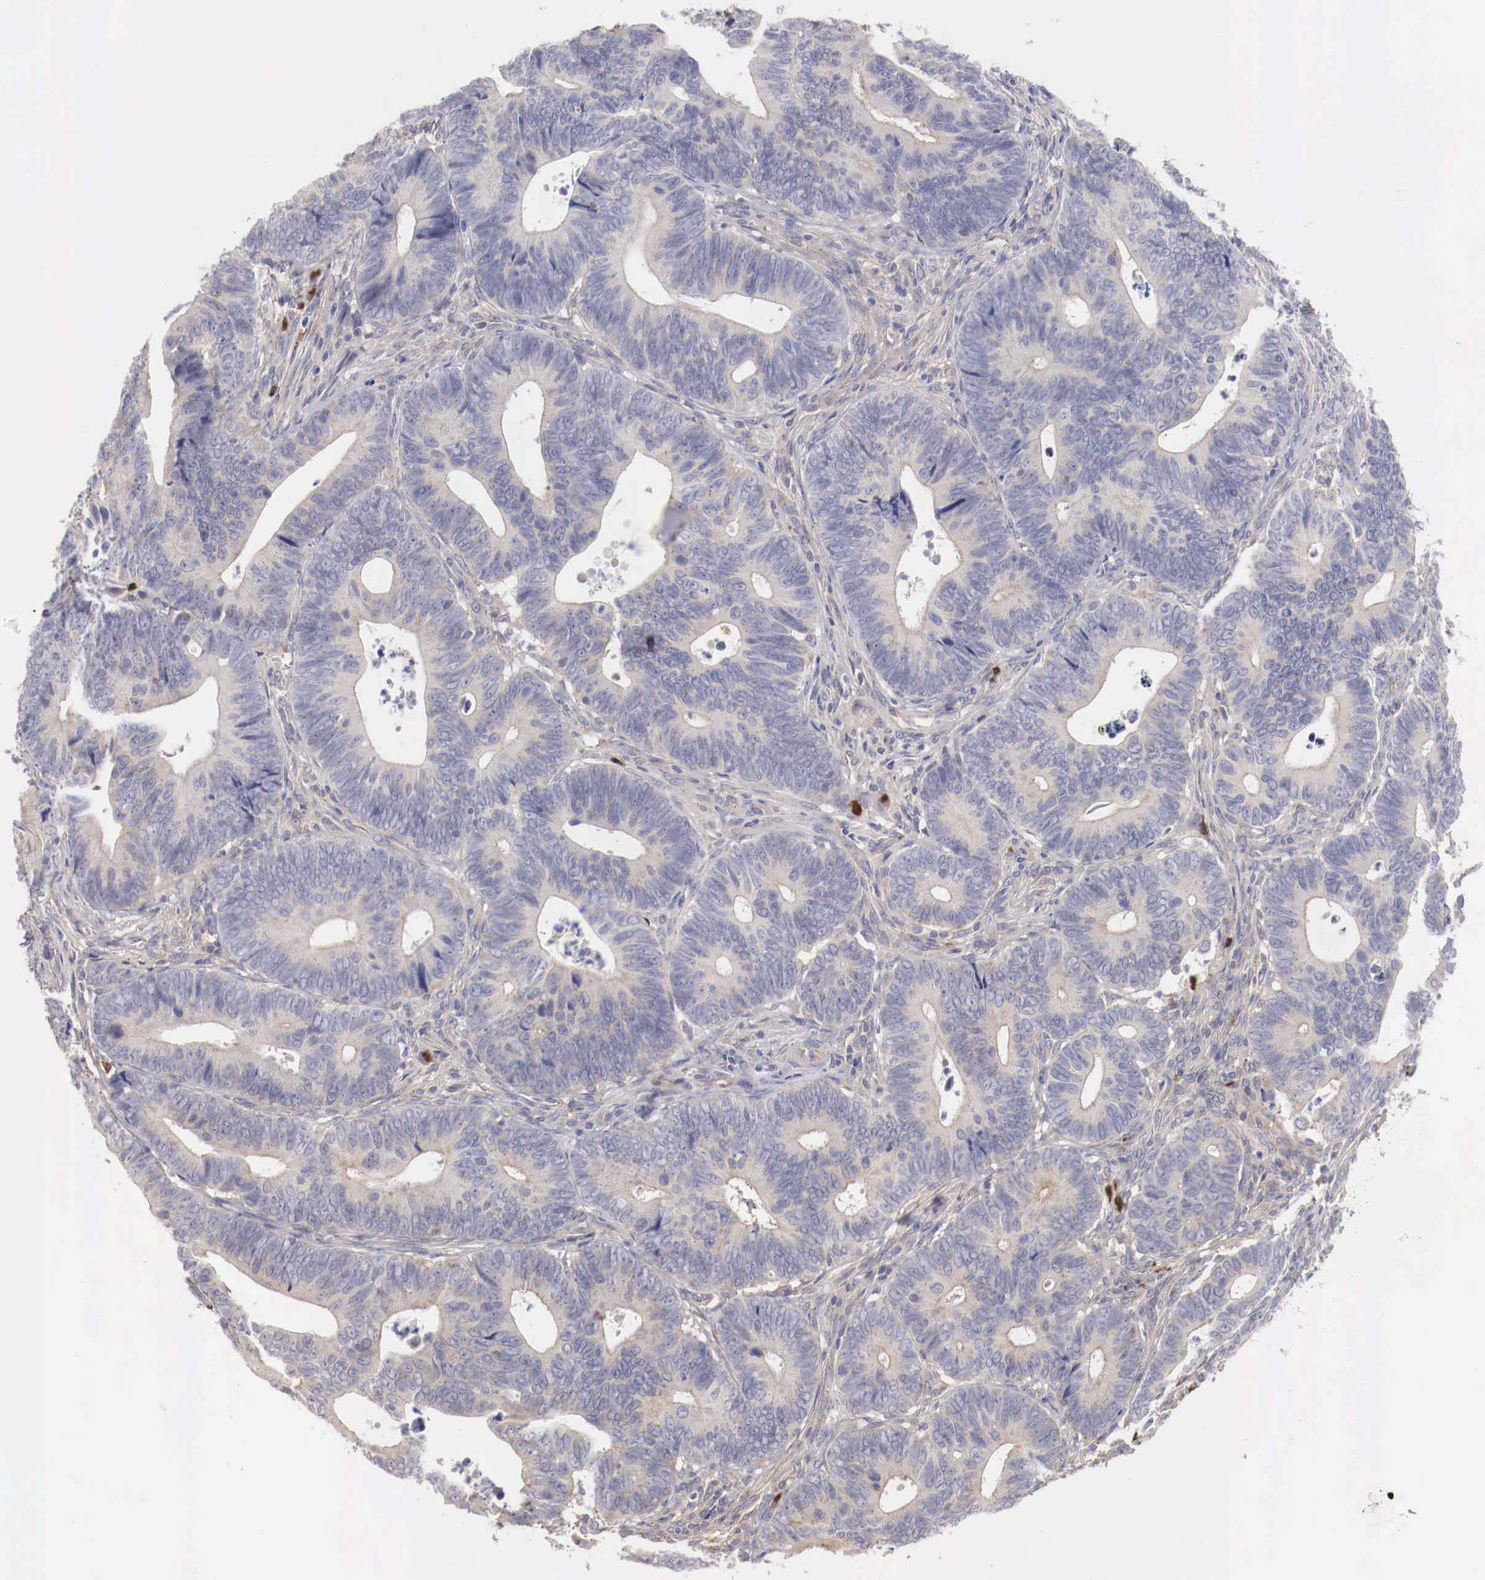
{"staining": {"intensity": "negative", "quantity": "none", "location": "none"}, "tissue": "colorectal cancer", "cell_type": "Tumor cells", "image_type": "cancer", "snomed": [{"axis": "morphology", "description": "Adenocarcinoma, NOS"}, {"axis": "topography", "description": "Colon"}], "caption": "DAB (3,3'-diaminobenzidine) immunohistochemical staining of human colorectal cancer demonstrates no significant expression in tumor cells. (Brightfield microscopy of DAB IHC at high magnification).", "gene": "PITPNA", "patient": {"sex": "female", "age": 78}}